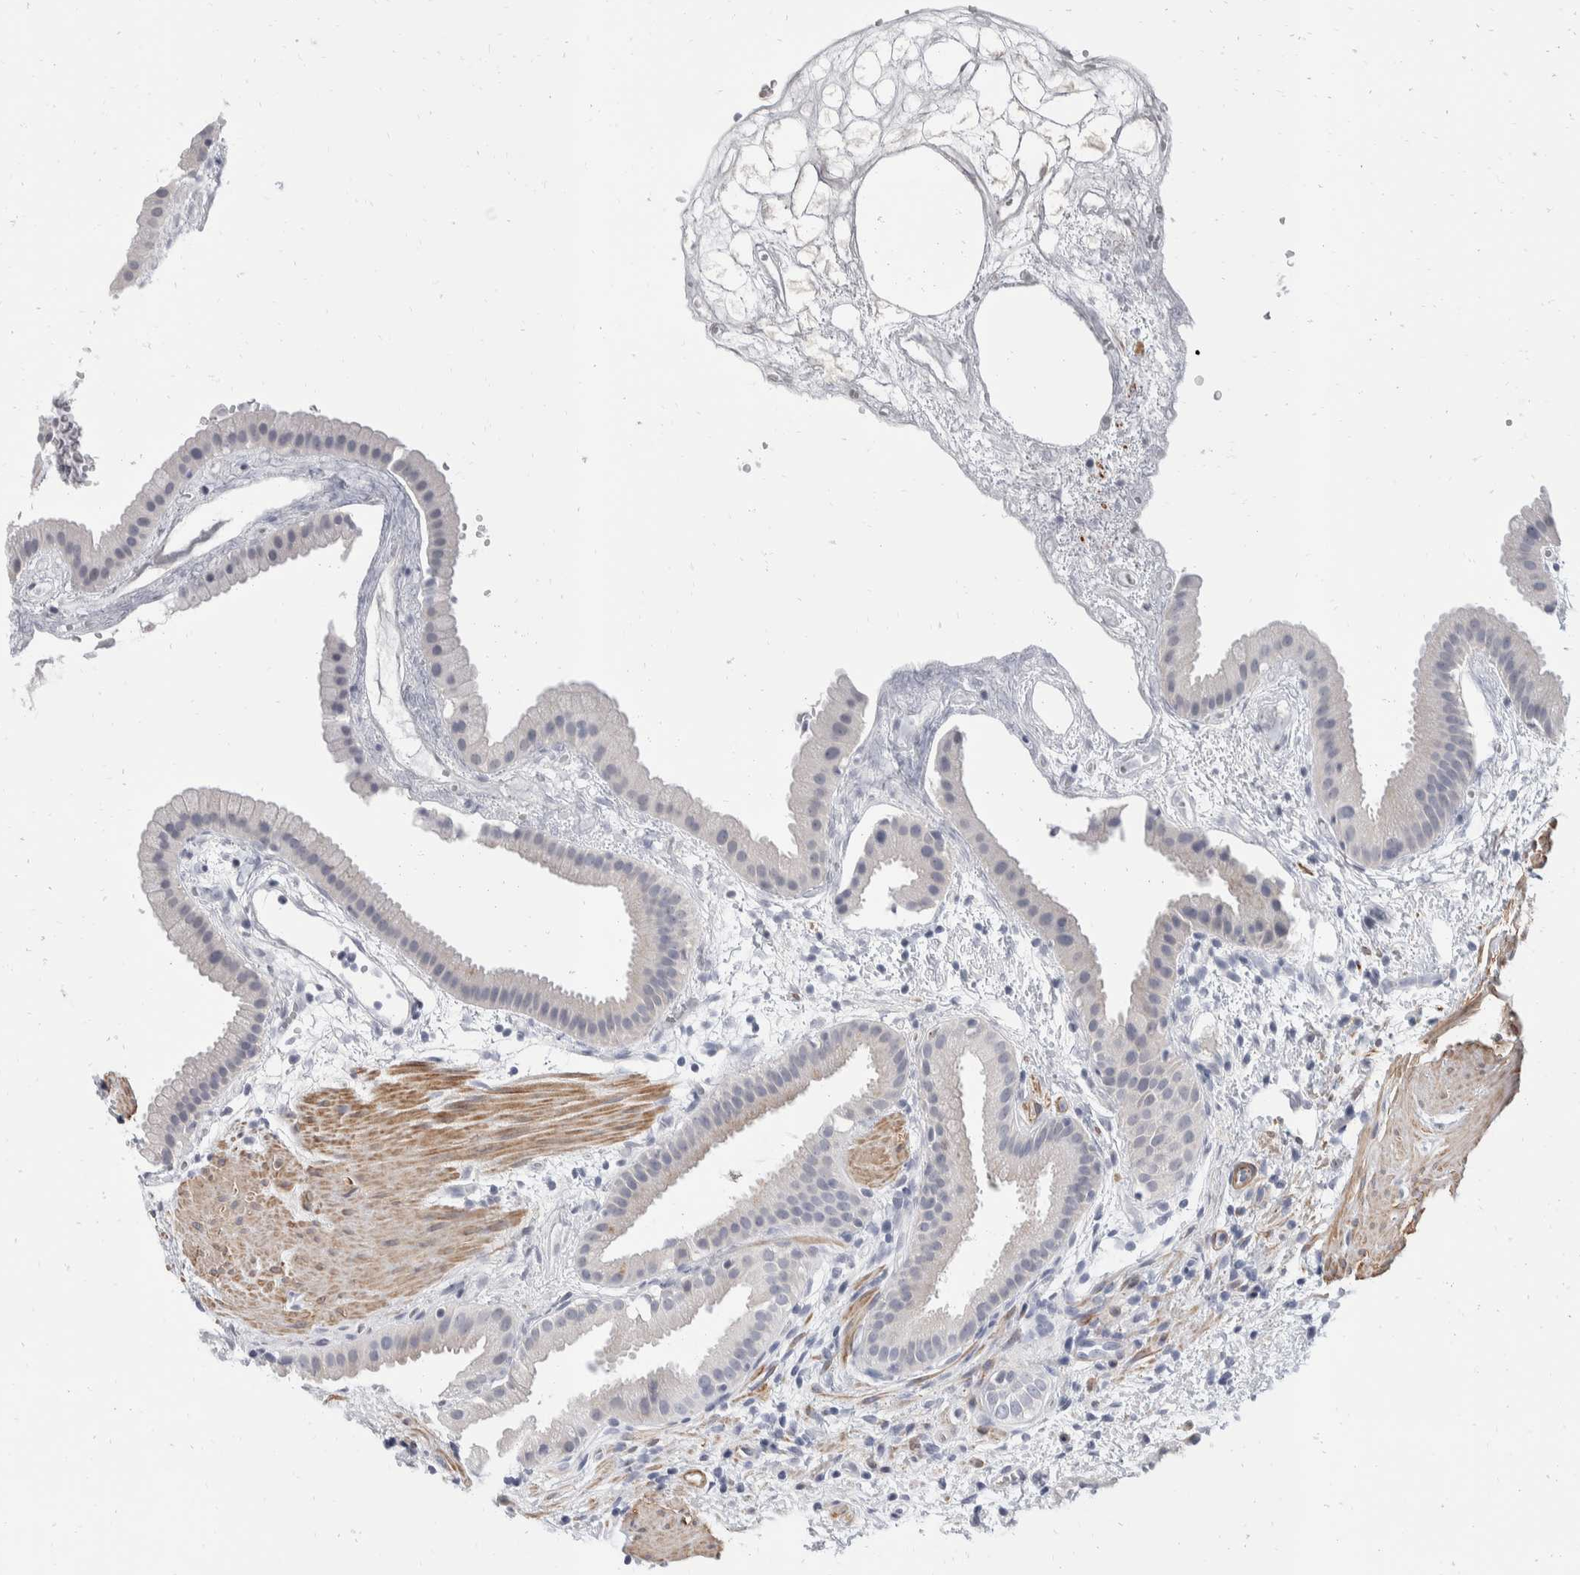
{"staining": {"intensity": "weak", "quantity": "<25%", "location": "cytoplasmic/membranous"}, "tissue": "gallbladder", "cell_type": "Glandular cells", "image_type": "normal", "snomed": [{"axis": "morphology", "description": "Normal tissue, NOS"}, {"axis": "topography", "description": "Gallbladder"}], "caption": "Immunohistochemistry (IHC) photomicrograph of benign human gallbladder stained for a protein (brown), which displays no positivity in glandular cells. (DAB (3,3'-diaminobenzidine) immunohistochemistry (IHC), high magnification).", "gene": "CATSPERD", "patient": {"sex": "female", "age": 64}}